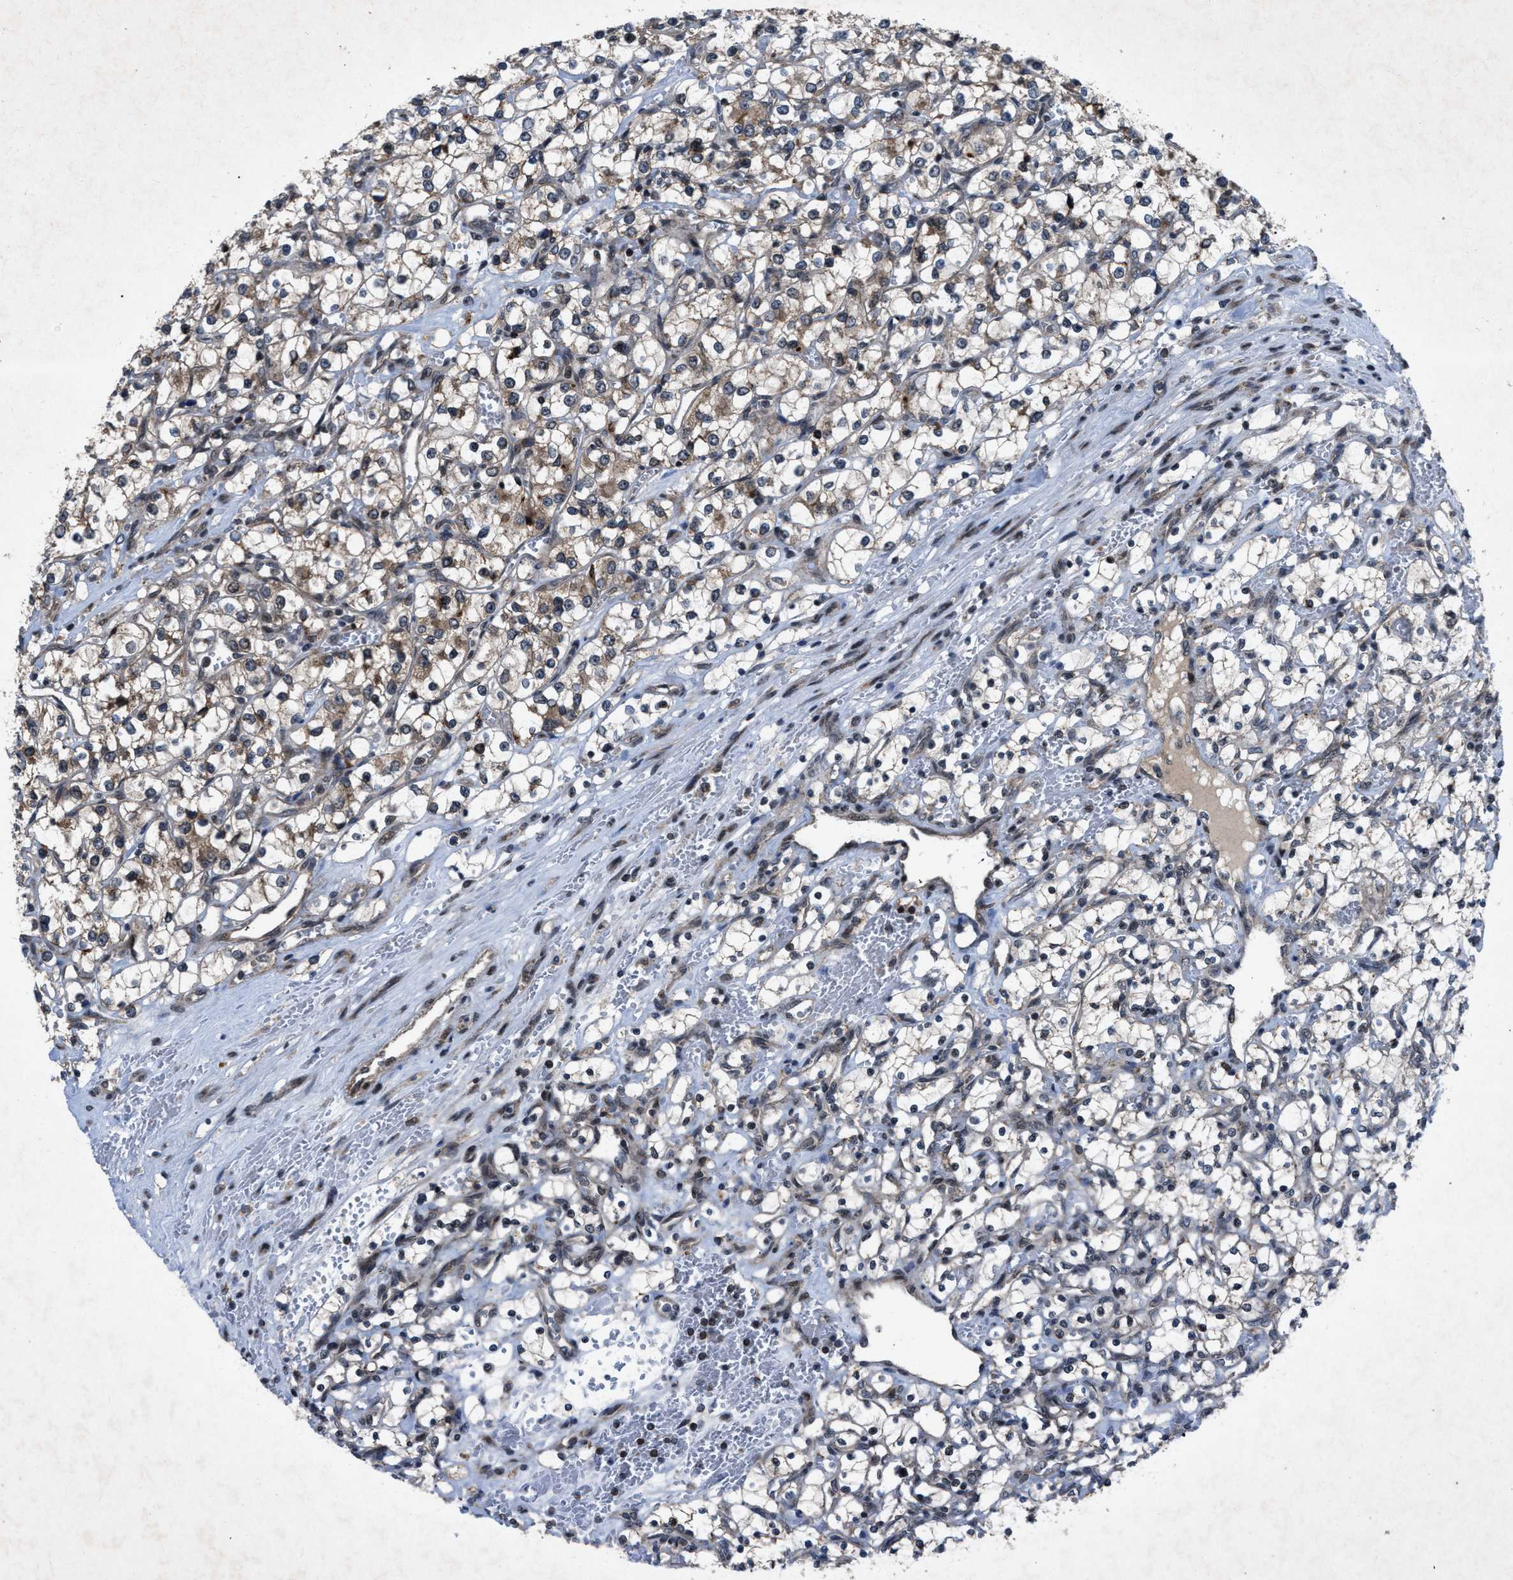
{"staining": {"intensity": "weak", "quantity": "25%-75%", "location": "cytoplasmic/membranous"}, "tissue": "renal cancer", "cell_type": "Tumor cells", "image_type": "cancer", "snomed": [{"axis": "morphology", "description": "Adenocarcinoma, NOS"}, {"axis": "topography", "description": "Kidney"}], "caption": "Protein analysis of renal adenocarcinoma tissue exhibits weak cytoplasmic/membranous positivity in about 25%-75% of tumor cells.", "gene": "ZNHIT1", "patient": {"sex": "female", "age": 69}}